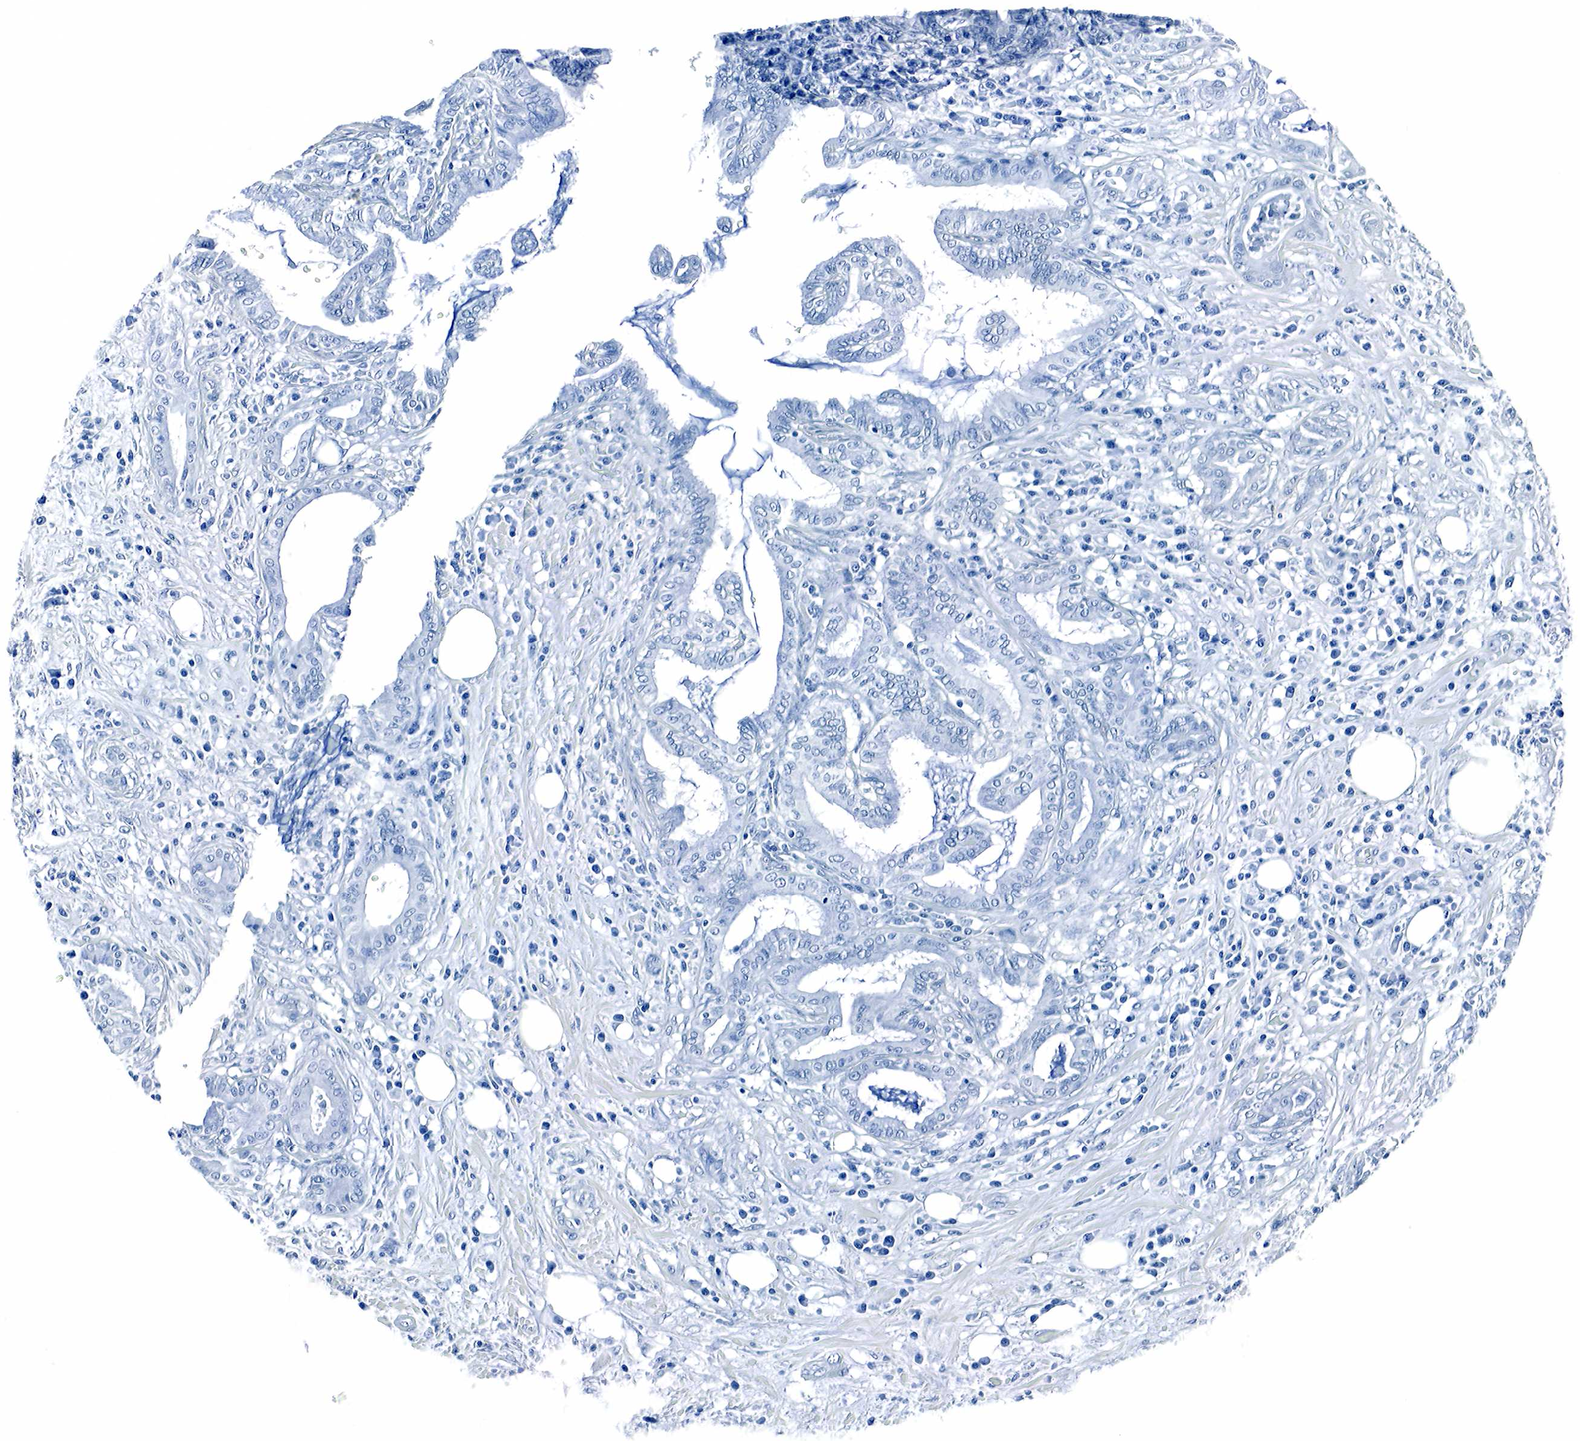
{"staining": {"intensity": "negative", "quantity": "none", "location": "none"}, "tissue": "pancreatic cancer", "cell_type": "Tumor cells", "image_type": "cancer", "snomed": [{"axis": "morphology", "description": "Adenocarcinoma, NOS"}, {"axis": "topography", "description": "Pancreas"}], "caption": "A micrograph of human pancreatic adenocarcinoma is negative for staining in tumor cells.", "gene": "GAST", "patient": {"sex": "male", "age": 69}}